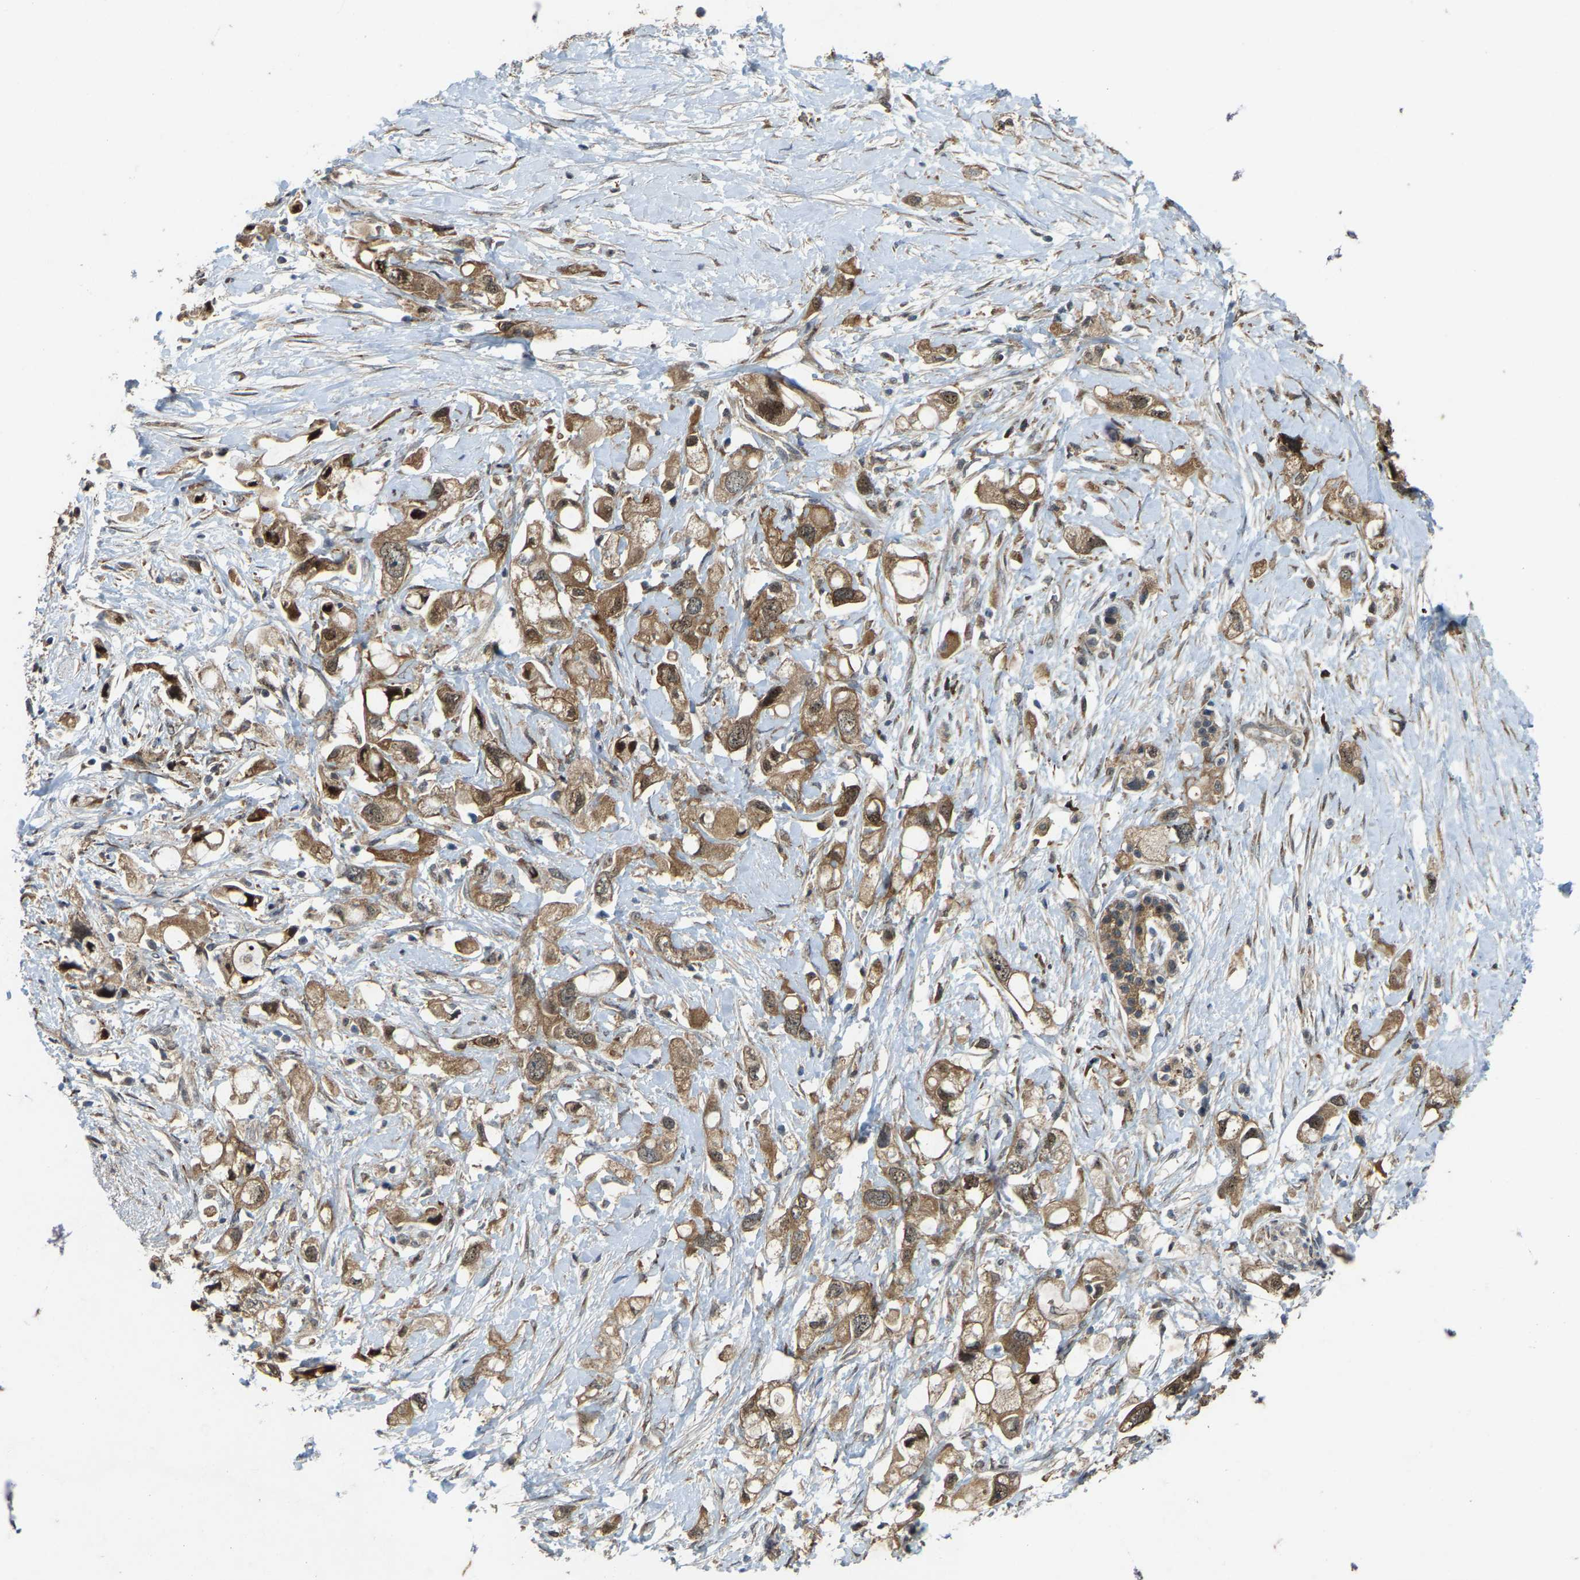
{"staining": {"intensity": "moderate", "quantity": ">75%", "location": "cytoplasmic/membranous"}, "tissue": "pancreatic cancer", "cell_type": "Tumor cells", "image_type": "cancer", "snomed": [{"axis": "morphology", "description": "Adenocarcinoma, NOS"}, {"axis": "topography", "description": "Pancreas"}], "caption": "Pancreatic adenocarcinoma stained with a brown dye demonstrates moderate cytoplasmic/membranous positive staining in approximately >75% of tumor cells.", "gene": "LRRC72", "patient": {"sex": "female", "age": 56}}